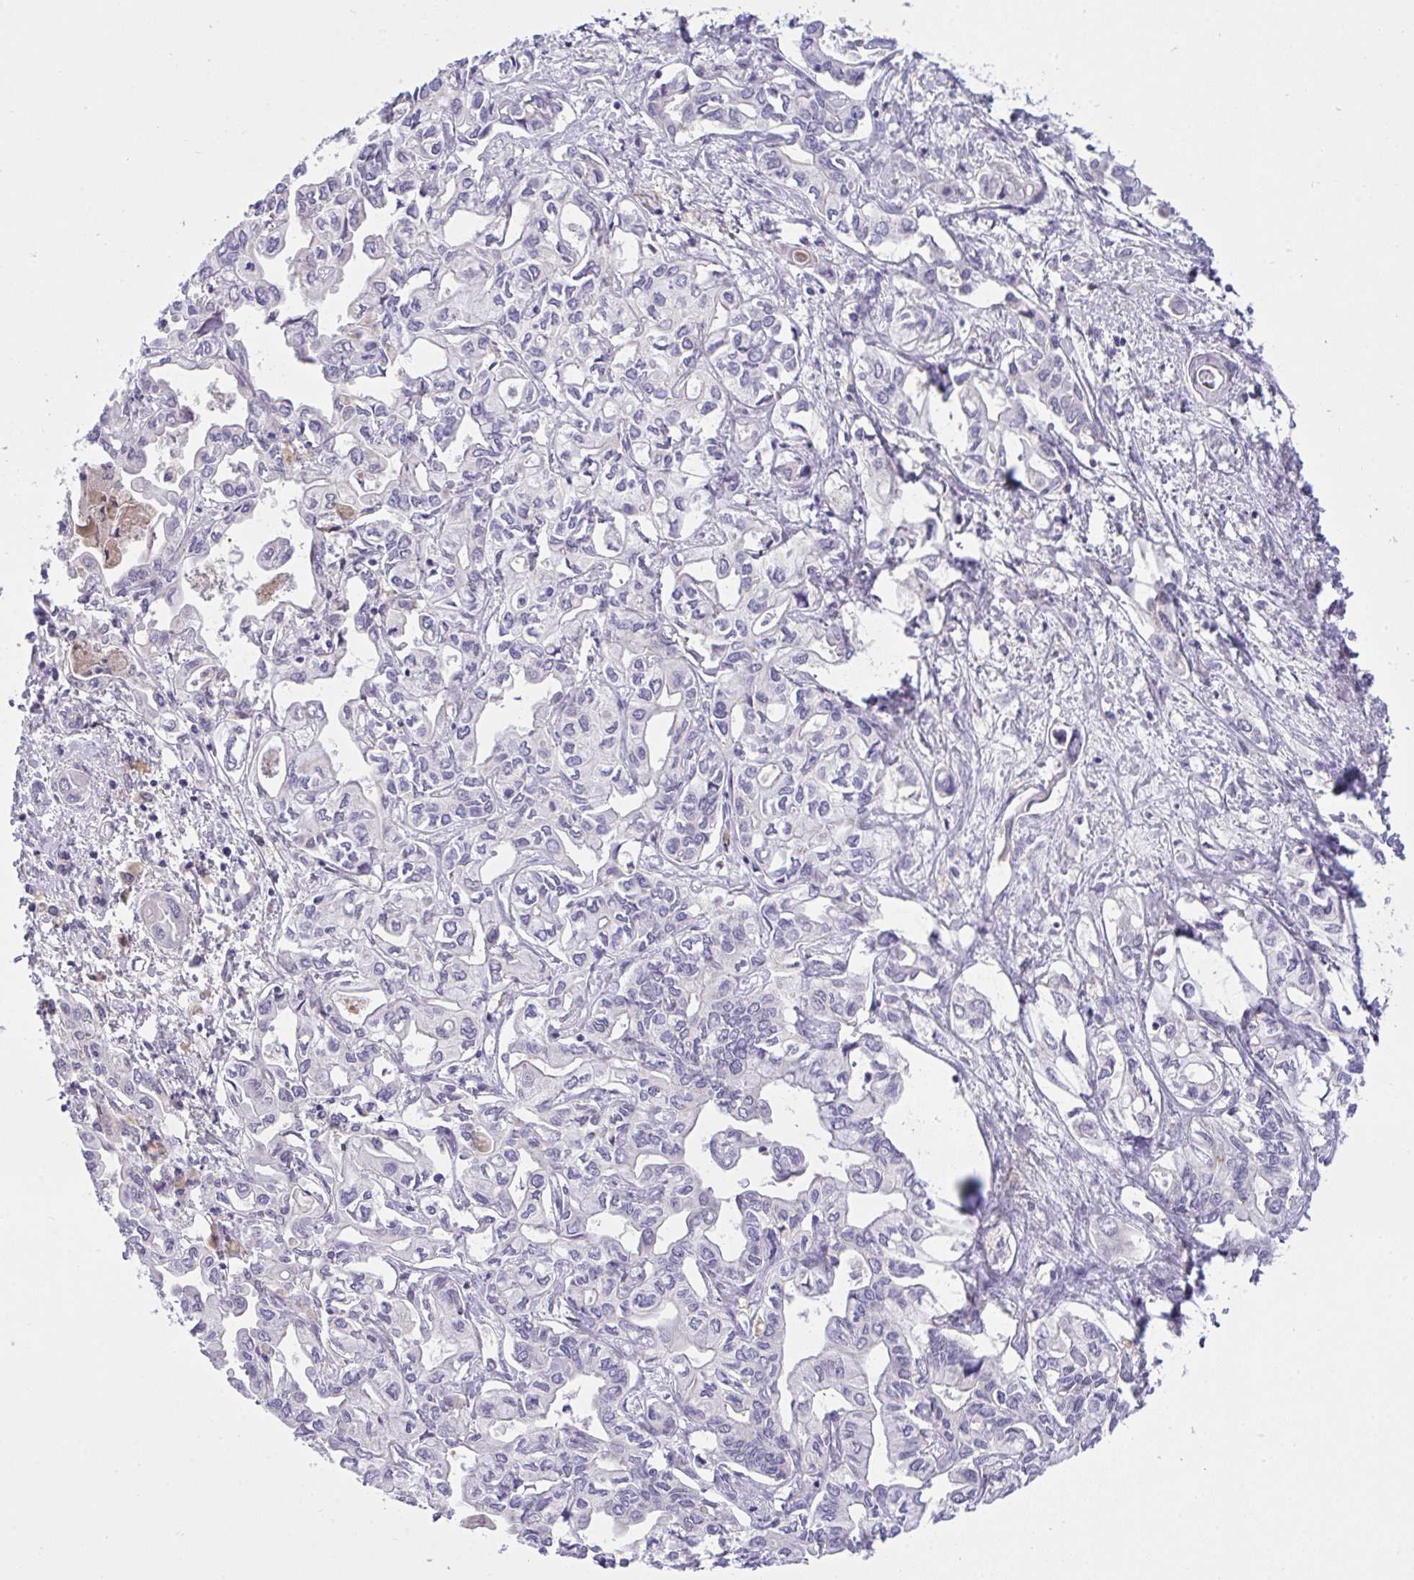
{"staining": {"intensity": "negative", "quantity": "none", "location": "none"}, "tissue": "liver cancer", "cell_type": "Tumor cells", "image_type": "cancer", "snomed": [{"axis": "morphology", "description": "Cholangiocarcinoma"}, {"axis": "topography", "description": "Liver"}], "caption": "There is no significant staining in tumor cells of liver cholangiocarcinoma.", "gene": "HOXD12", "patient": {"sex": "female", "age": 64}}